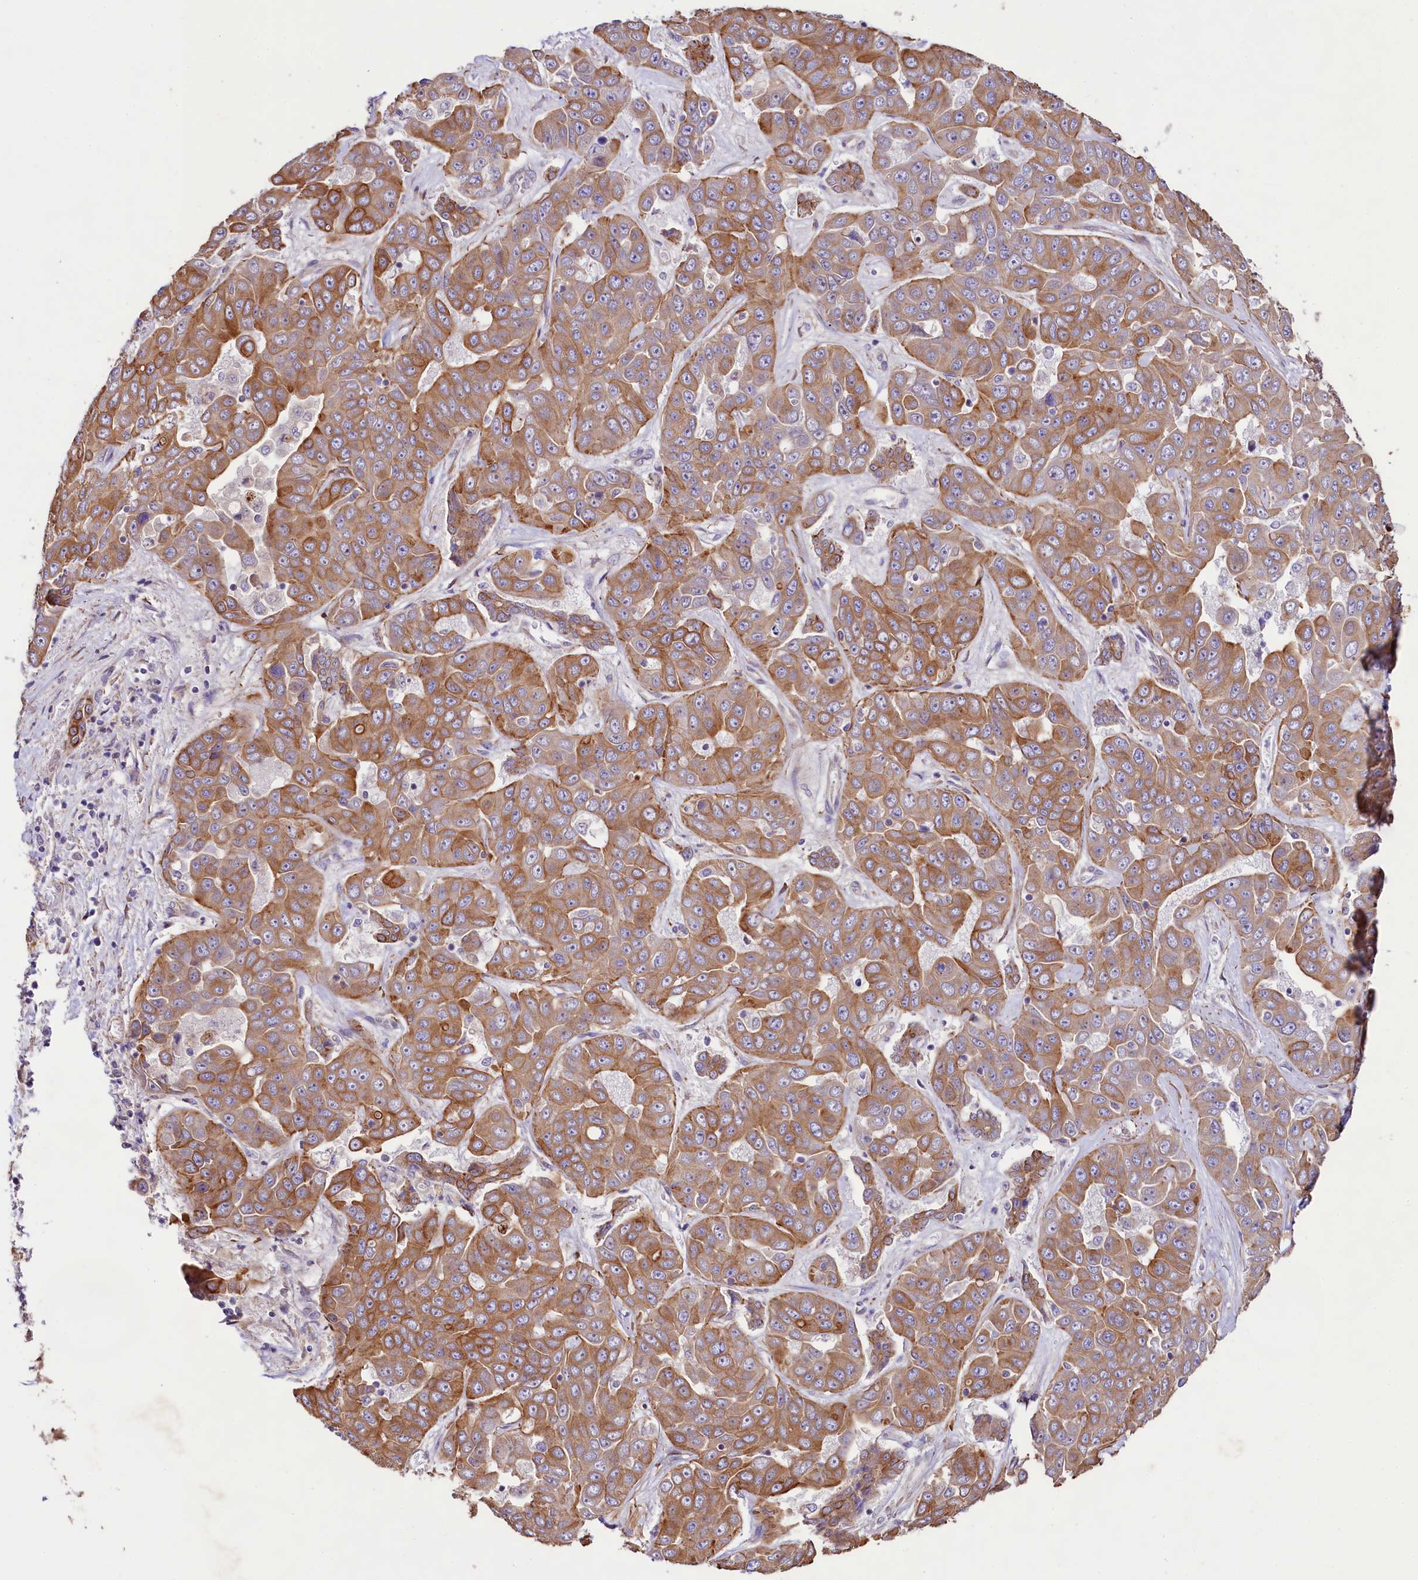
{"staining": {"intensity": "moderate", "quantity": ">75%", "location": "cytoplasmic/membranous"}, "tissue": "liver cancer", "cell_type": "Tumor cells", "image_type": "cancer", "snomed": [{"axis": "morphology", "description": "Cholangiocarcinoma"}, {"axis": "topography", "description": "Liver"}], "caption": "Protein expression analysis of cholangiocarcinoma (liver) shows moderate cytoplasmic/membranous positivity in about >75% of tumor cells.", "gene": "VPS11", "patient": {"sex": "female", "age": 52}}